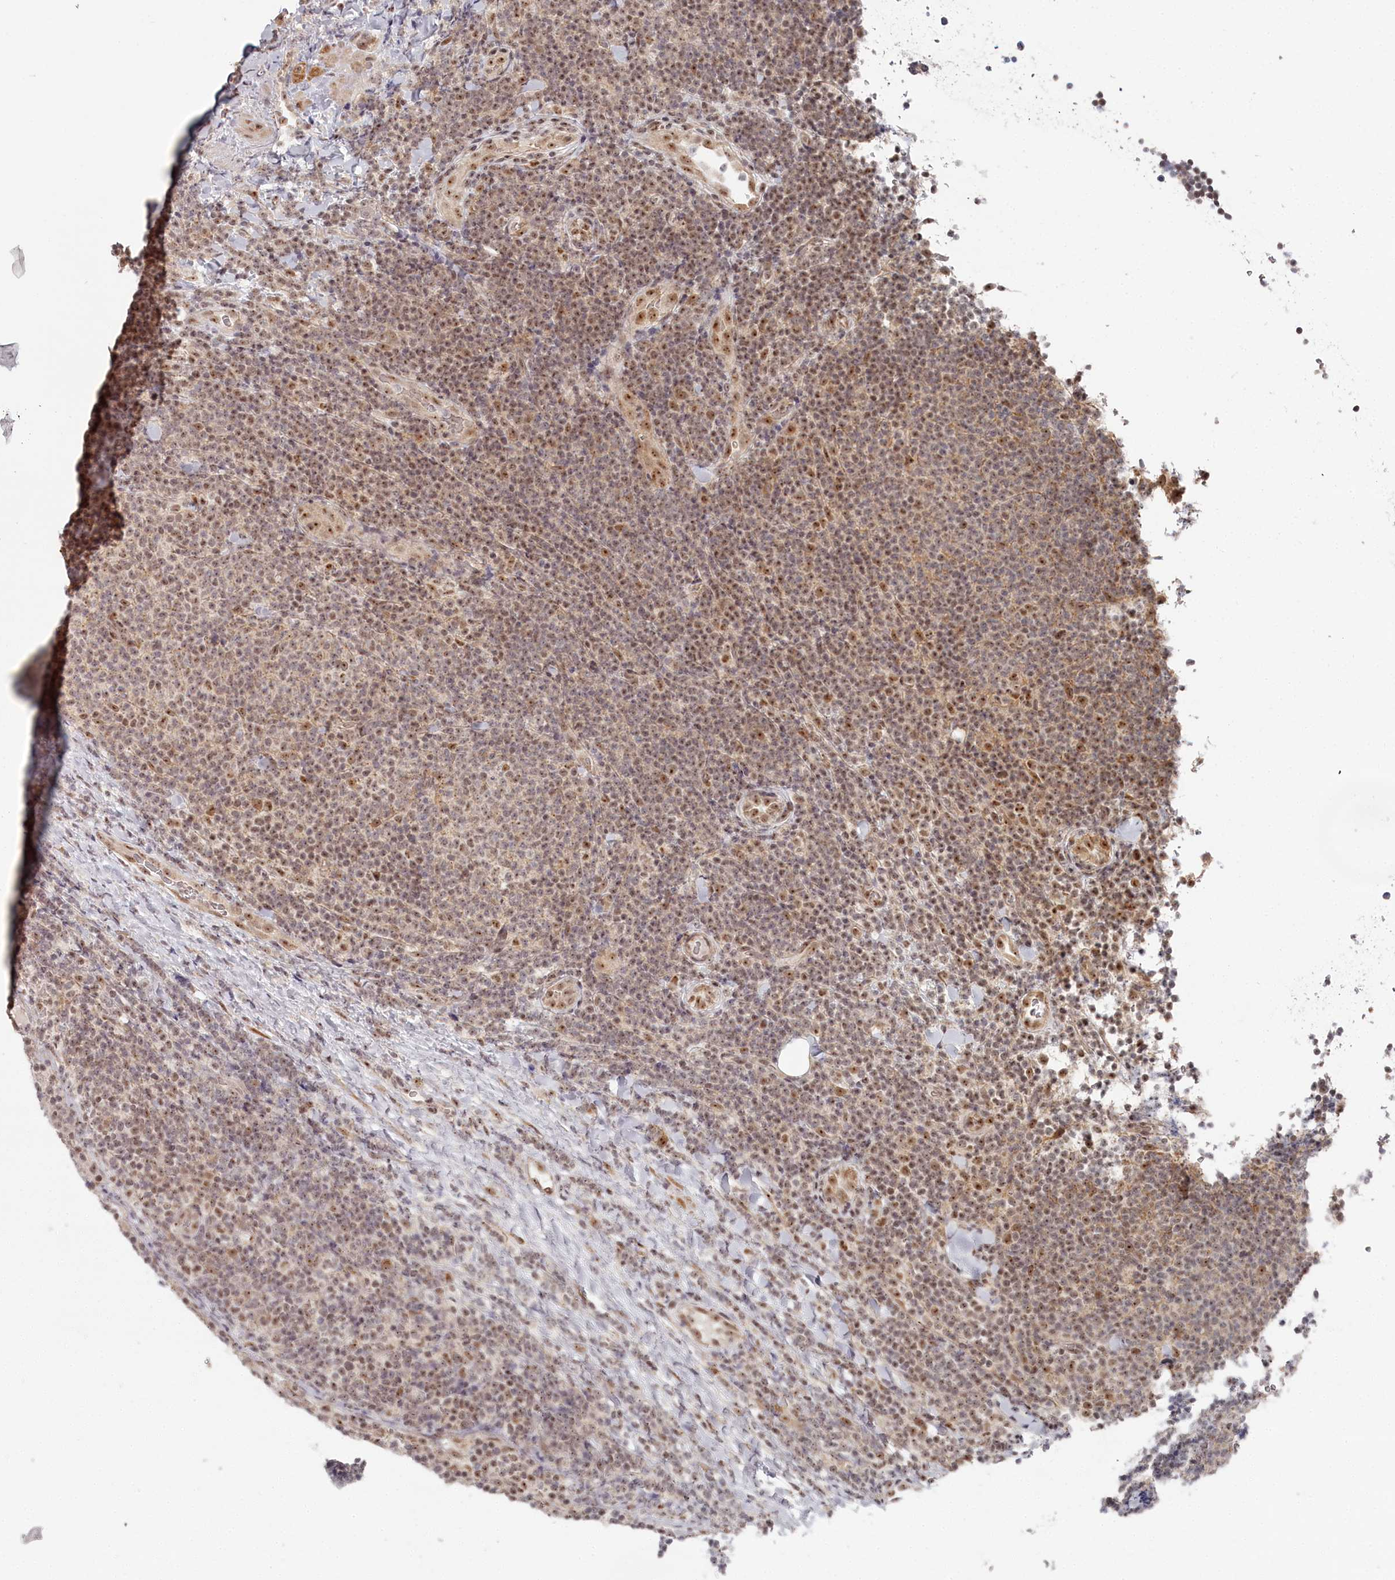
{"staining": {"intensity": "moderate", "quantity": "25%-75%", "location": "nuclear"}, "tissue": "lymphoma", "cell_type": "Tumor cells", "image_type": "cancer", "snomed": [{"axis": "morphology", "description": "Malignant lymphoma, non-Hodgkin's type, Low grade"}, {"axis": "topography", "description": "Lymph node"}], "caption": "A medium amount of moderate nuclear positivity is identified in approximately 25%-75% of tumor cells in lymphoma tissue.", "gene": "EXOSC1", "patient": {"sex": "male", "age": 66}}